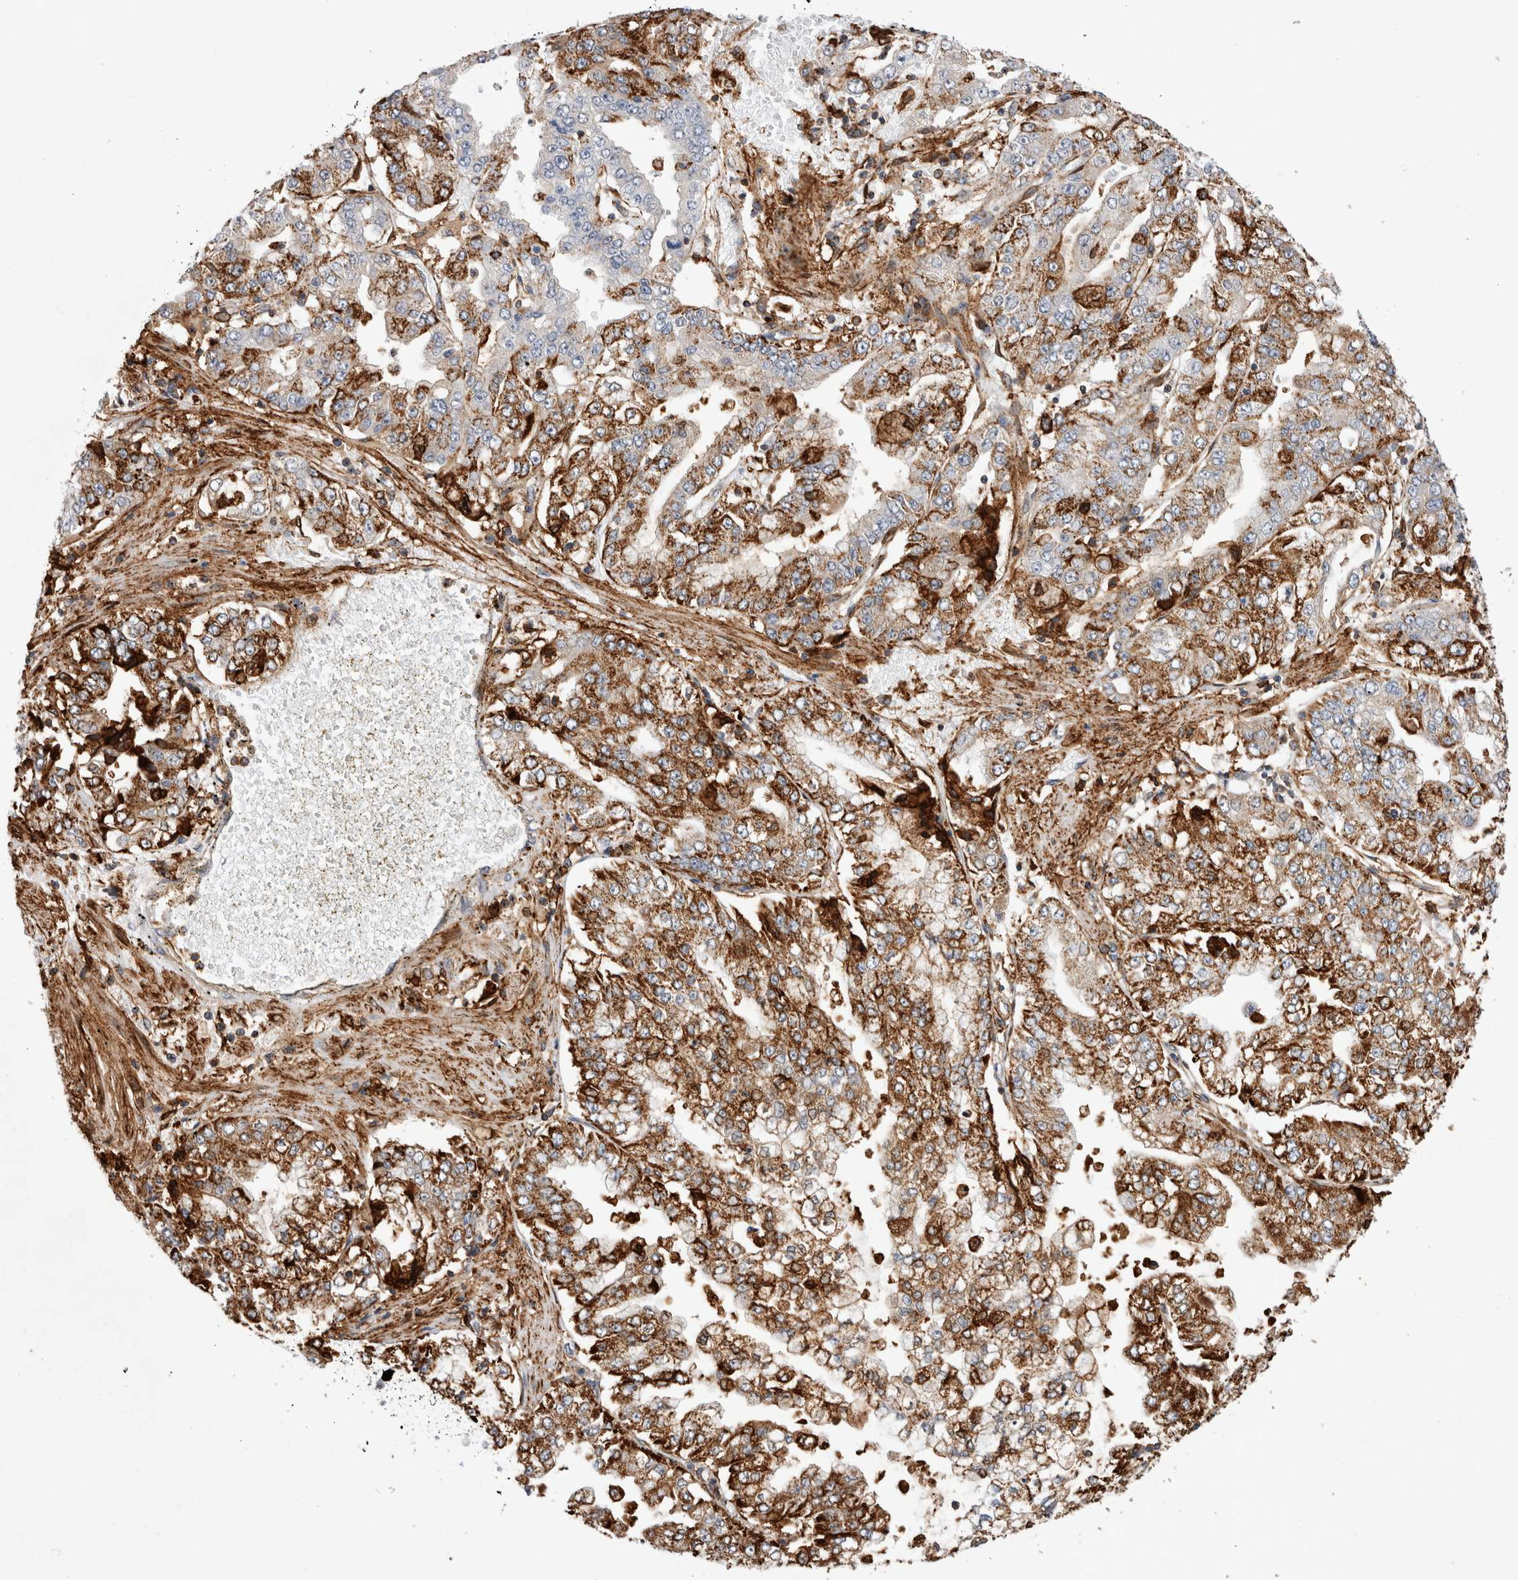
{"staining": {"intensity": "strong", "quantity": ">75%", "location": "cytoplasmic/membranous"}, "tissue": "stomach cancer", "cell_type": "Tumor cells", "image_type": "cancer", "snomed": [{"axis": "morphology", "description": "Adenocarcinoma, NOS"}, {"axis": "topography", "description": "Stomach"}], "caption": "A high amount of strong cytoplasmic/membranous positivity is seen in about >75% of tumor cells in stomach adenocarcinoma tissue.", "gene": "CCDC88B", "patient": {"sex": "male", "age": 76}}